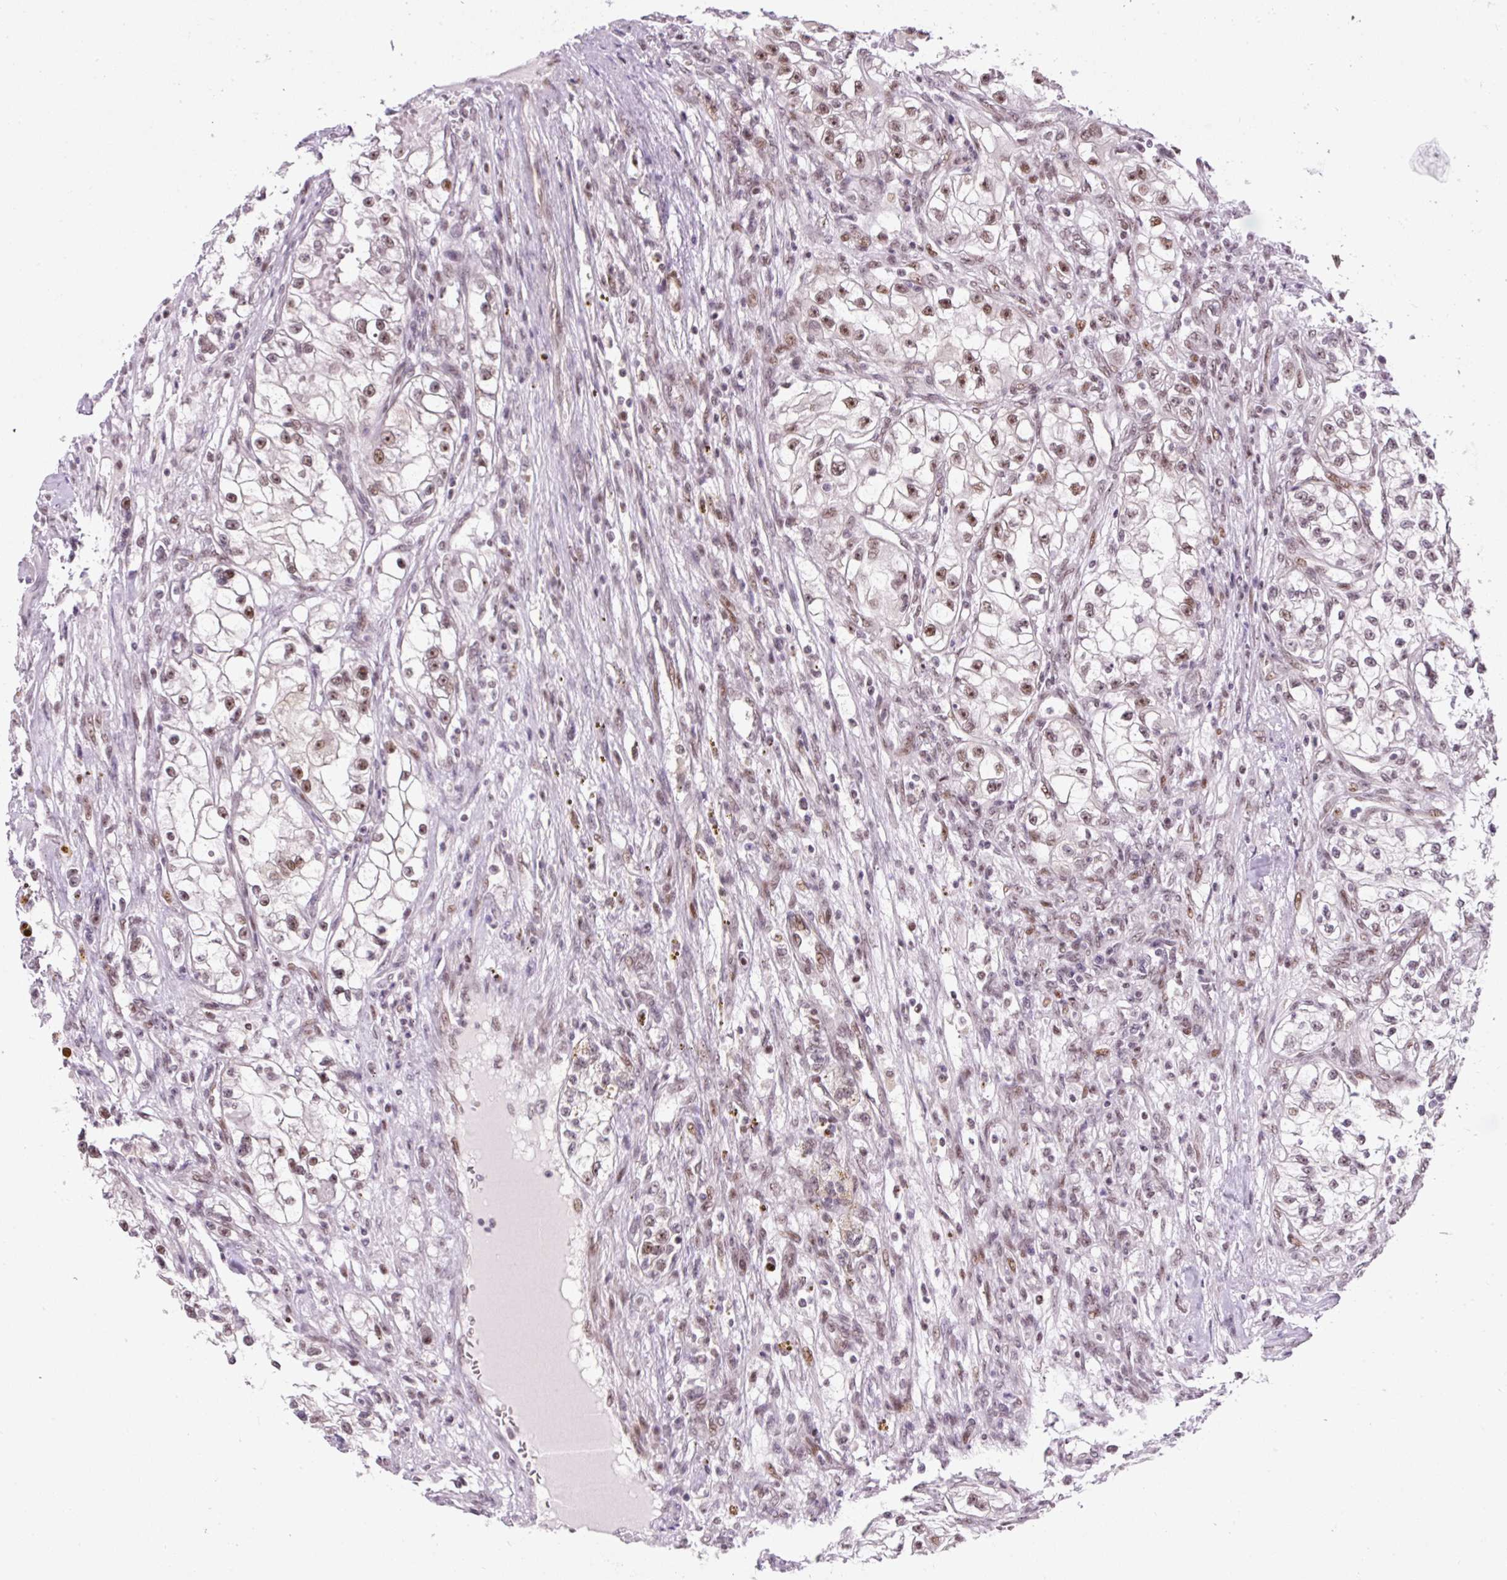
{"staining": {"intensity": "moderate", "quantity": ">75%", "location": "nuclear"}, "tissue": "renal cancer", "cell_type": "Tumor cells", "image_type": "cancer", "snomed": [{"axis": "morphology", "description": "Adenocarcinoma, NOS"}, {"axis": "topography", "description": "Kidney"}], "caption": "This micrograph displays IHC staining of renal cancer (adenocarcinoma), with medium moderate nuclear staining in about >75% of tumor cells.", "gene": "TAF1A", "patient": {"sex": "female", "age": 57}}